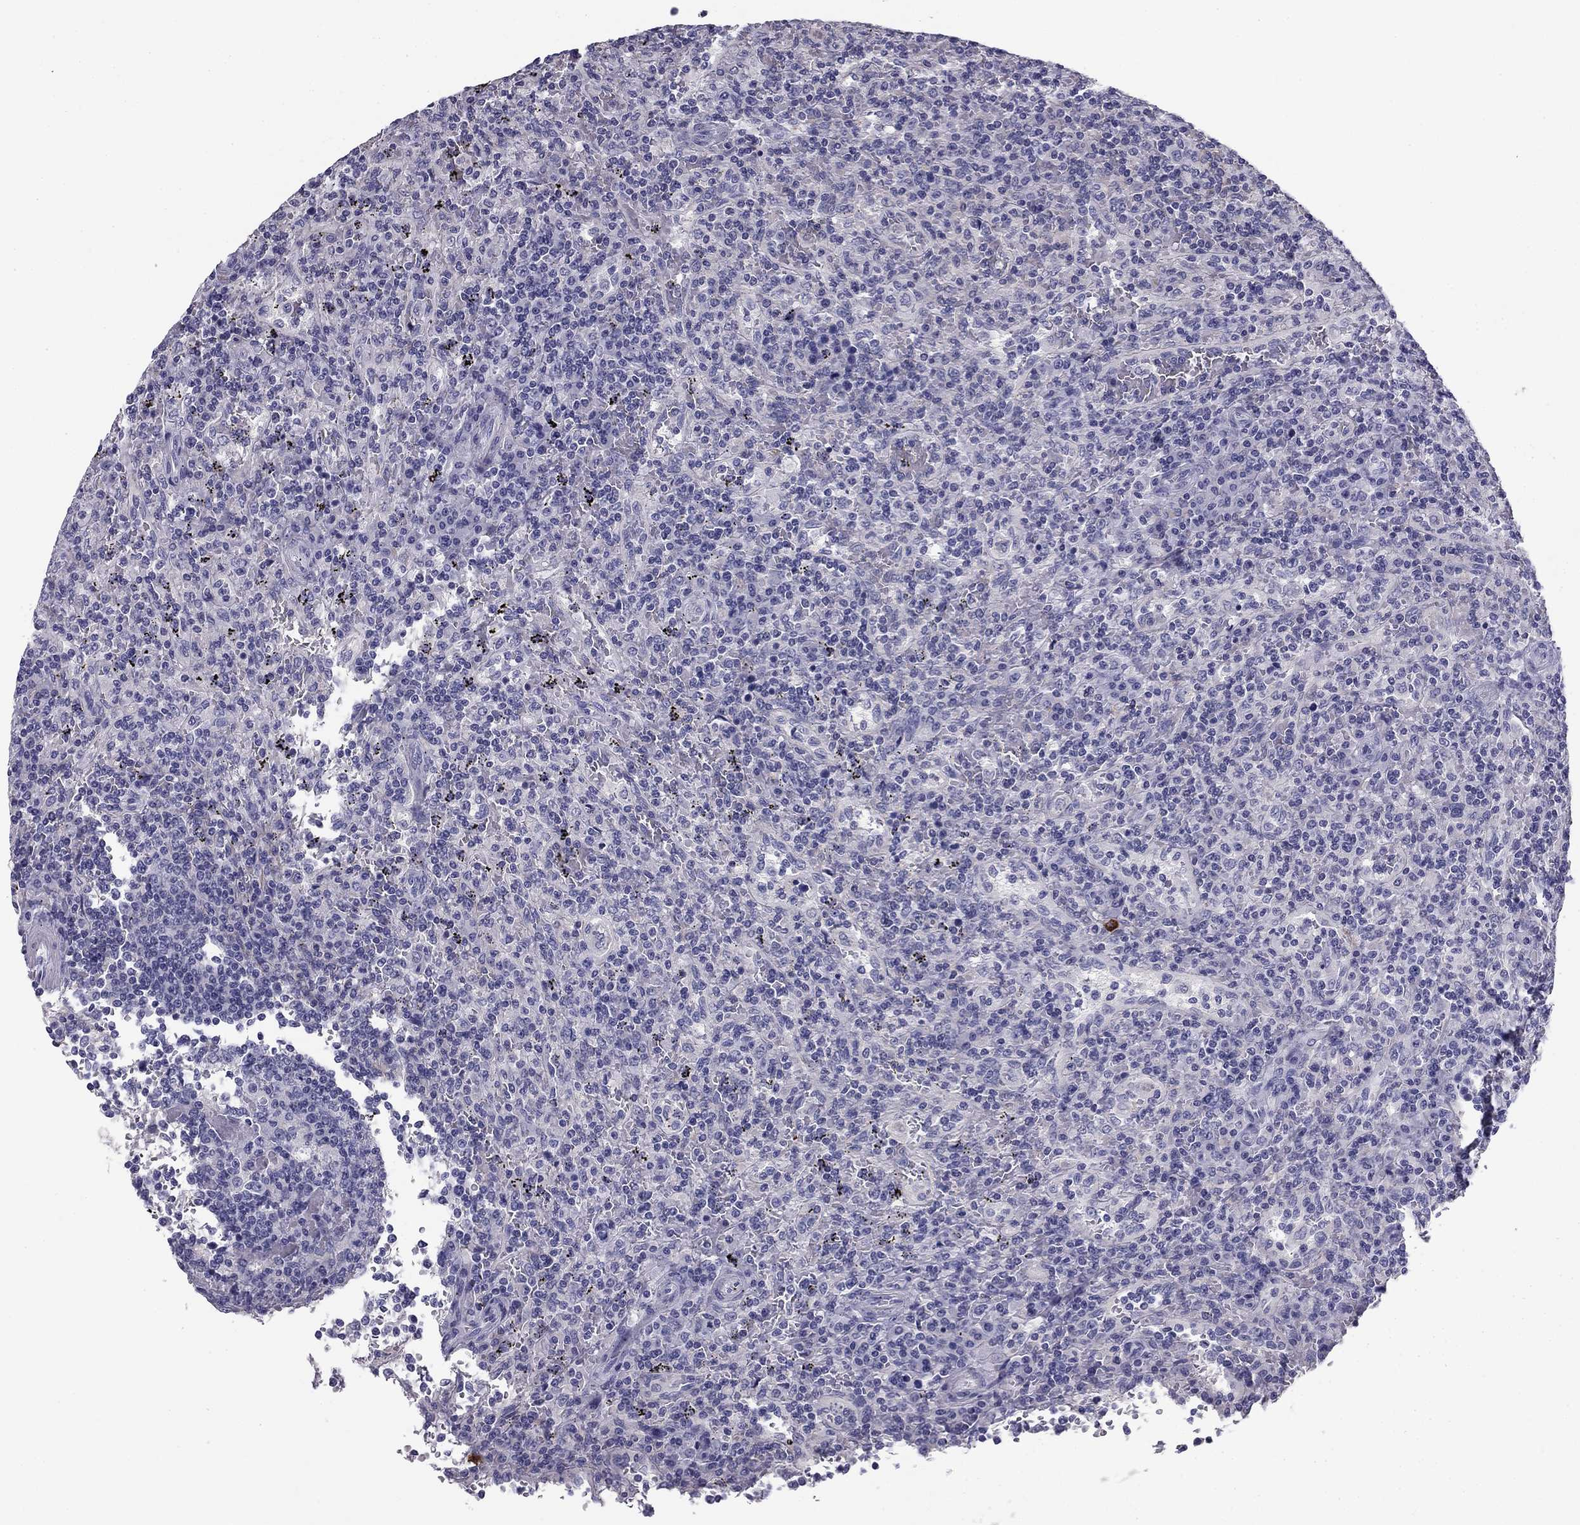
{"staining": {"intensity": "negative", "quantity": "none", "location": "none"}, "tissue": "lymphoma", "cell_type": "Tumor cells", "image_type": "cancer", "snomed": [{"axis": "morphology", "description": "Malignant lymphoma, non-Hodgkin's type, Low grade"}, {"axis": "topography", "description": "Spleen"}], "caption": "This histopathology image is of low-grade malignant lymphoma, non-Hodgkin's type stained with immunohistochemistry (IHC) to label a protein in brown with the nuclei are counter-stained blue. There is no expression in tumor cells. The staining was performed using DAB (3,3'-diaminobenzidine) to visualize the protein expression in brown, while the nuclei were stained in blue with hematoxylin (Magnification: 20x).", "gene": "FLNC", "patient": {"sex": "male", "age": 62}}